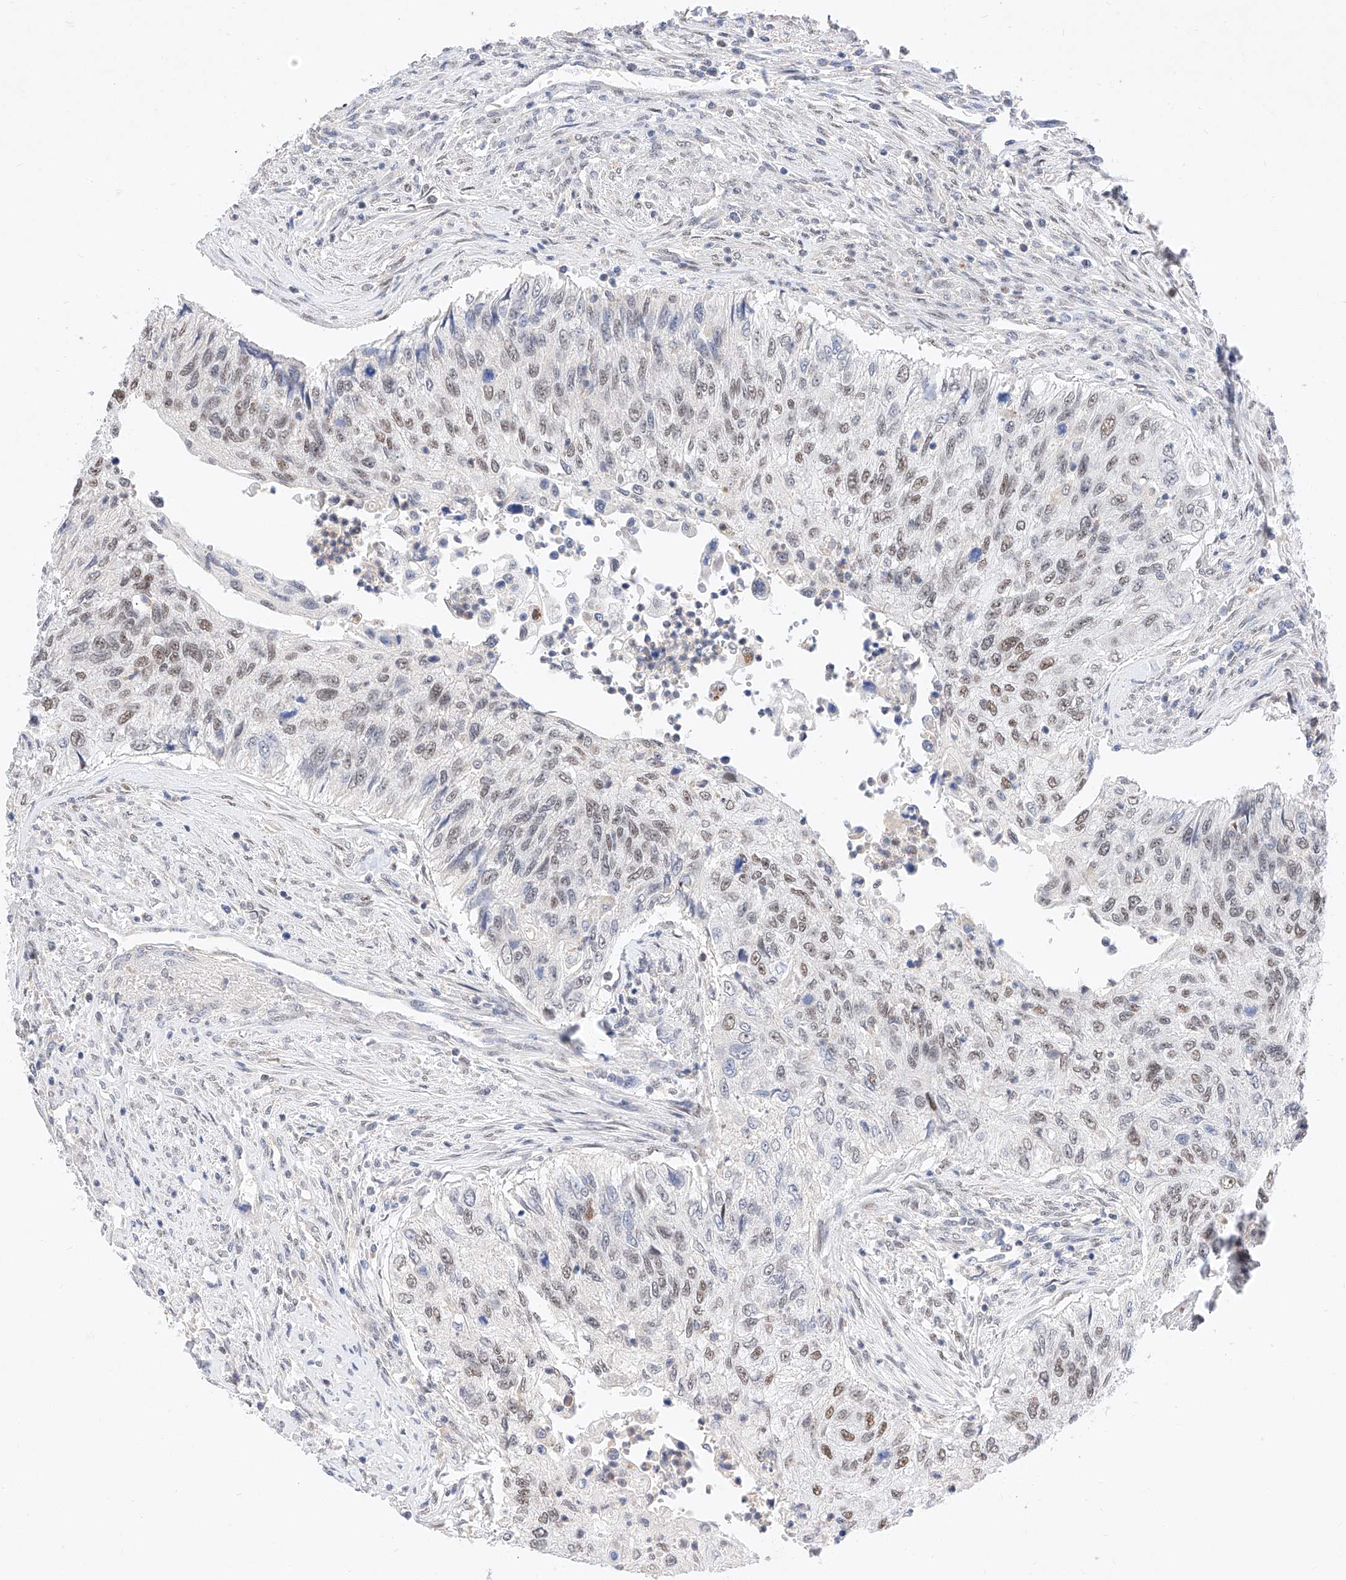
{"staining": {"intensity": "moderate", "quantity": "25%-75%", "location": "nuclear"}, "tissue": "urothelial cancer", "cell_type": "Tumor cells", "image_type": "cancer", "snomed": [{"axis": "morphology", "description": "Urothelial carcinoma, High grade"}, {"axis": "topography", "description": "Urinary bladder"}], "caption": "A medium amount of moderate nuclear positivity is present in approximately 25%-75% of tumor cells in urothelial cancer tissue.", "gene": "KCNJ1", "patient": {"sex": "female", "age": 60}}